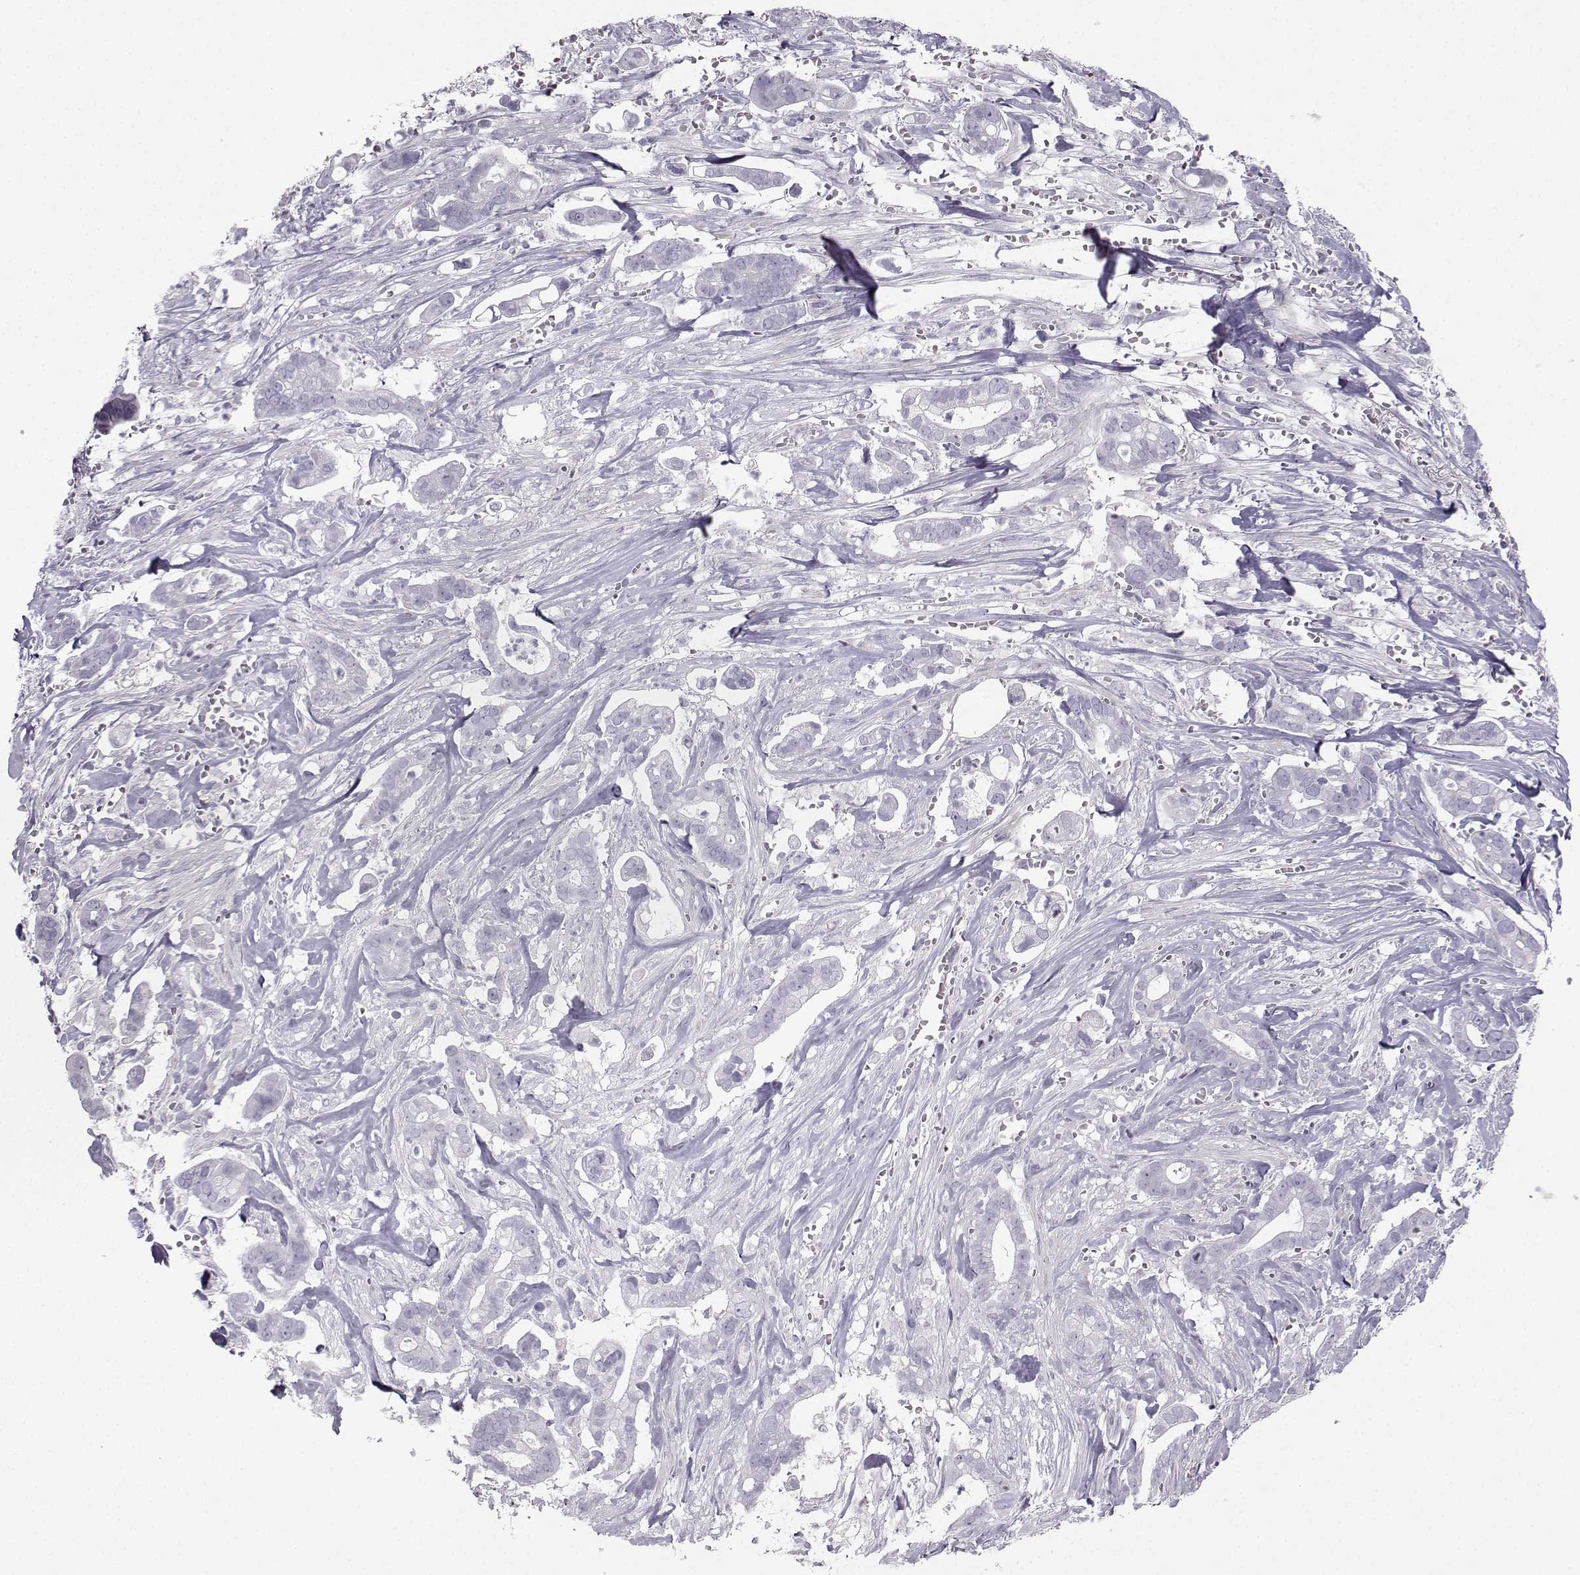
{"staining": {"intensity": "negative", "quantity": "none", "location": "none"}, "tissue": "pancreatic cancer", "cell_type": "Tumor cells", "image_type": "cancer", "snomed": [{"axis": "morphology", "description": "Adenocarcinoma, NOS"}, {"axis": "topography", "description": "Pancreas"}], "caption": "High magnification brightfield microscopy of pancreatic adenocarcinoma stained with DAB (3,3'-diaminobenzidine) (brown) and counterstained with hematoxylin (blue): tumor cells show no significant expression. Nuclei are stained in blue.", "gene": "CASR", "patient": {"sex": "male", "age": 61}}